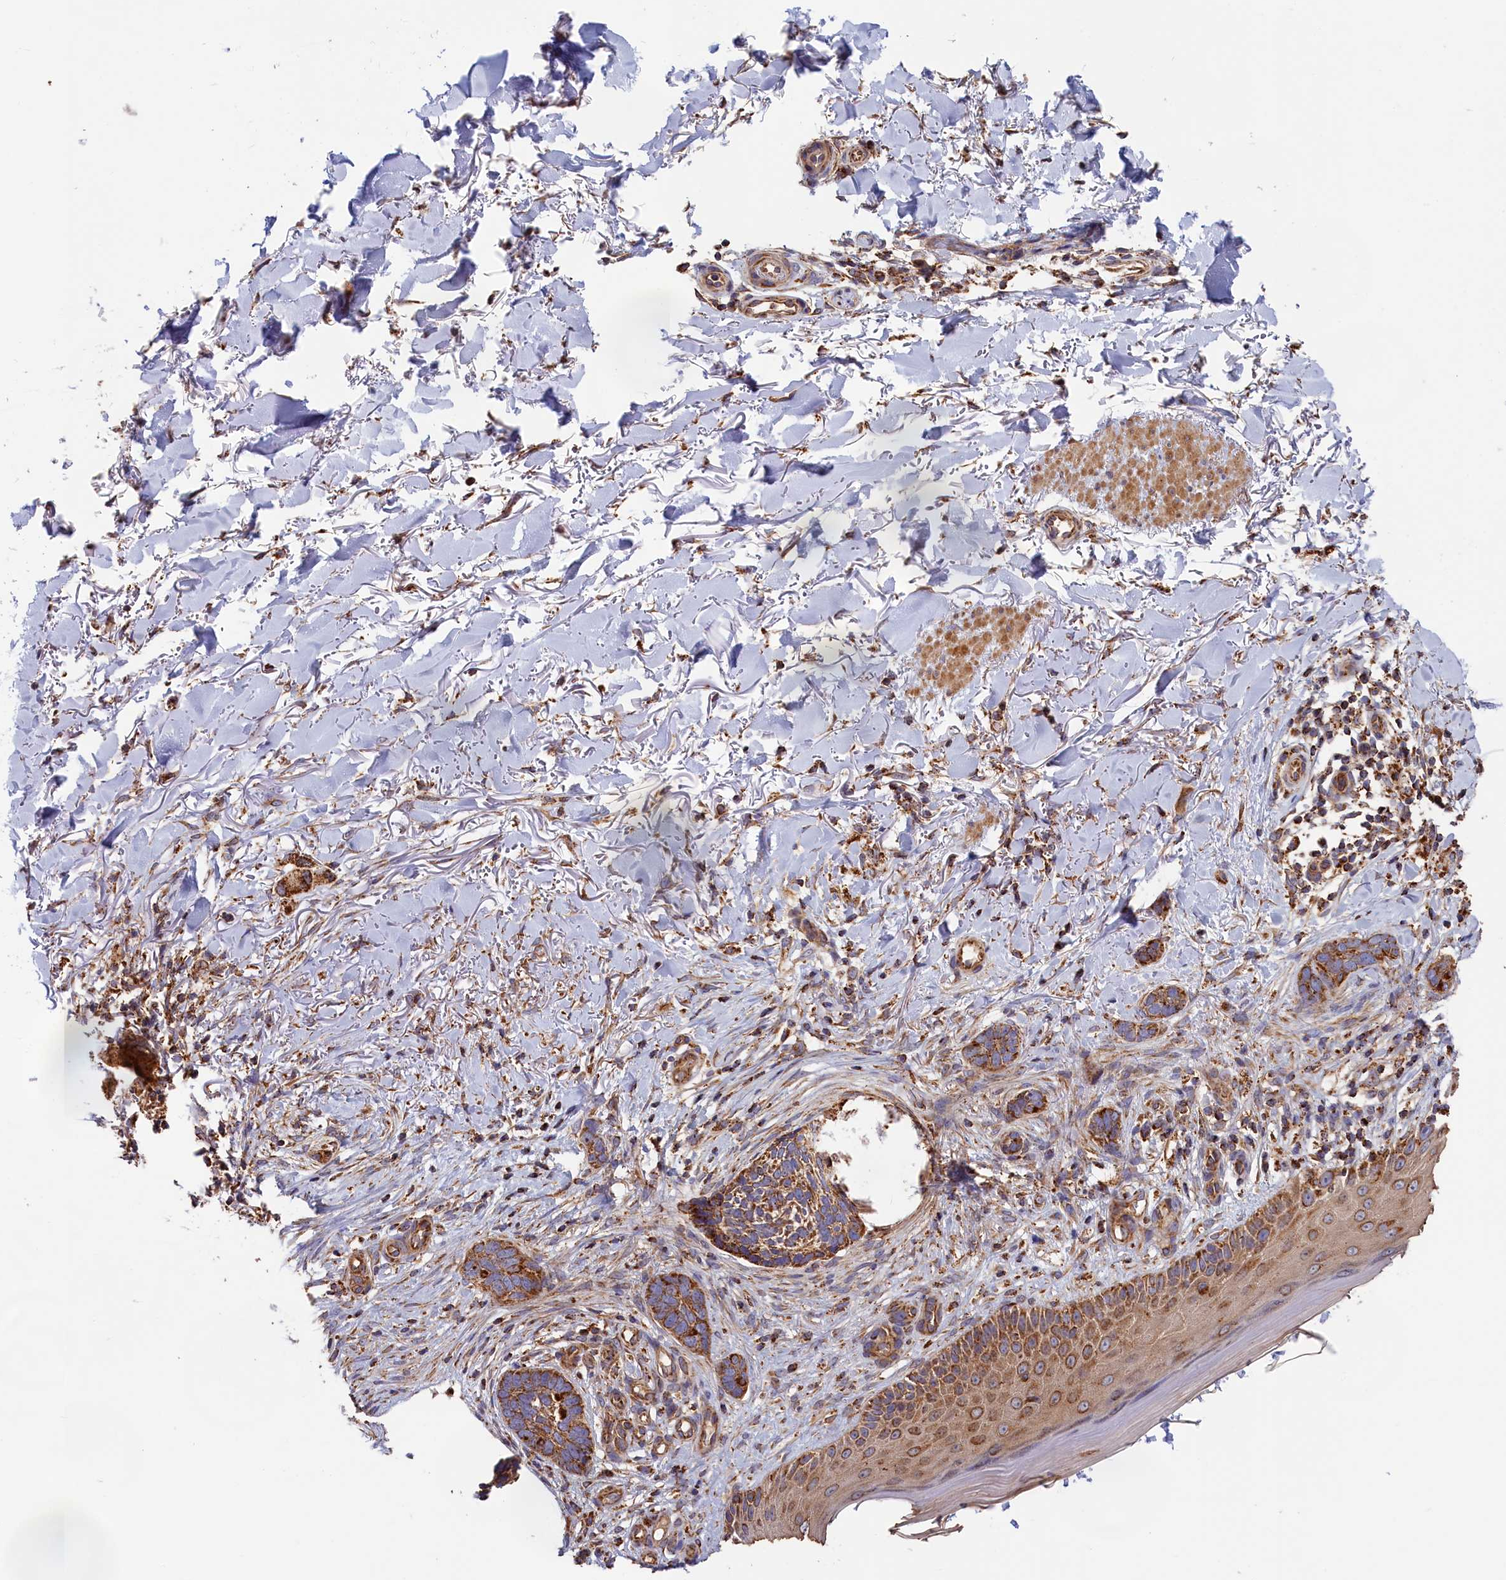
{"staining": {"intensity": "moderate", "quantity": ">75%", "location": "cytoplasmic/membranous"}, "tissue": "skin cancer", "cell_type": "Tumor cells", "image_type": "cancer", "snomed": [{"axis": "morphology", "description": "Normal tissue, NOS"}, {"axis": "morphology", "description": "Basal cell carcinoma"}, {"axis": "topography", "description": "Skin"}], "caption": "The photomicrograph shows immunohistochemical staining of skin cancer. There is moderate cytoplasmic/membranous staining is present in approximately >75% of tumor cells.", "gene": "MACROD1", "patient": {"sex": "female", "age": 67}}